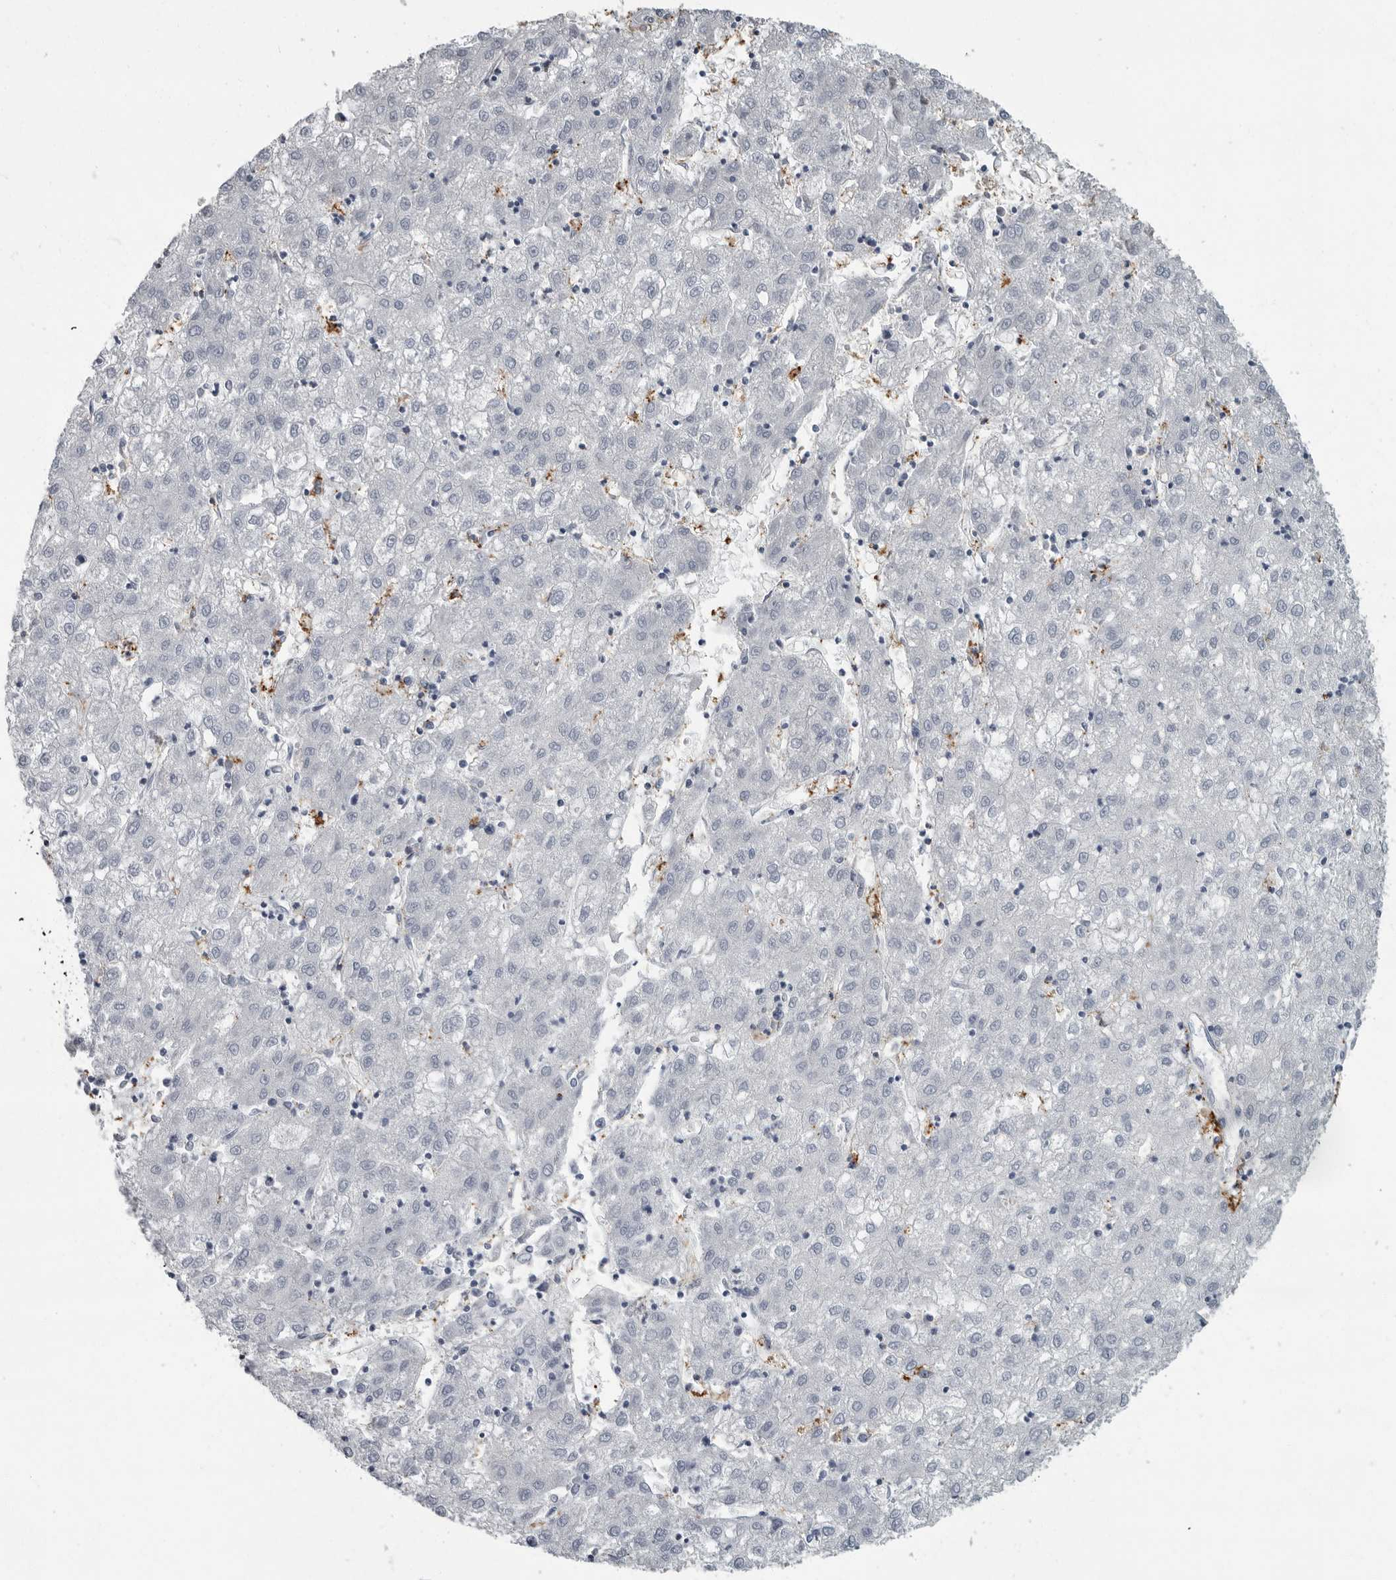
{"staining": {"intensity": "negative", "quantity": "none", "location": "none"}, "tissue": "liver cancer", "cell_type": "Tumor cells", "image_type": "cancer", "snomed": [{"axis": "morphology", "description": "Carcinoma, Hepatocellular, NOS"}, {"axis": "topography", "description": "Liver"}], "caption": "IHC histopathology image of human liver cancer stained for a protein (brown), which shows no staining in tumor cells. (DAB immunohistochemistry with hematoxylin counter stain).", "gene": "FCER1G", "patient": {"sex": "male", "age": 72}}